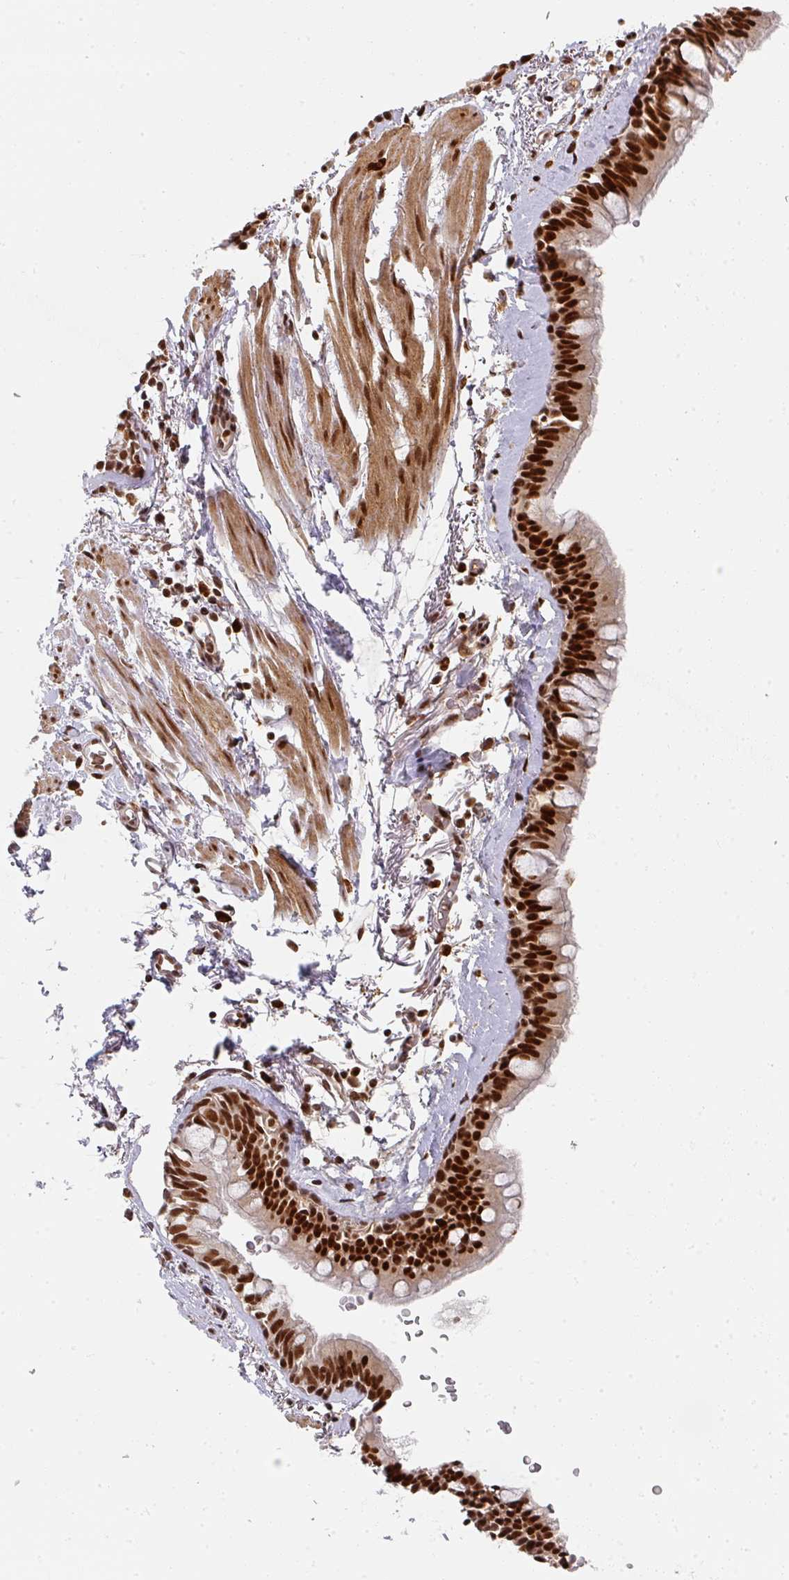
{"staining": {"intensity": "strong", "quantity": ">75%", "location": "nuclear"}, "tissue": "bronchus", "cell_type": "Respiratory epithelial cells", "image_type": "normal", "snomed": [{"axis": "morphology", "description": "Normal tissue, NOS"}, {"axis": "topography", "description": "Bronchus"}], "caption": "Bronchus stained with DAB (3,3'-diaminobenzidine) immunohistochemistry (IHC) displays high levels of strong nuclear staining in approximately >75% of respiratory epithelial cells.", "gene": "DIDO1", "patient": {"sex": "male", "age": 67}}